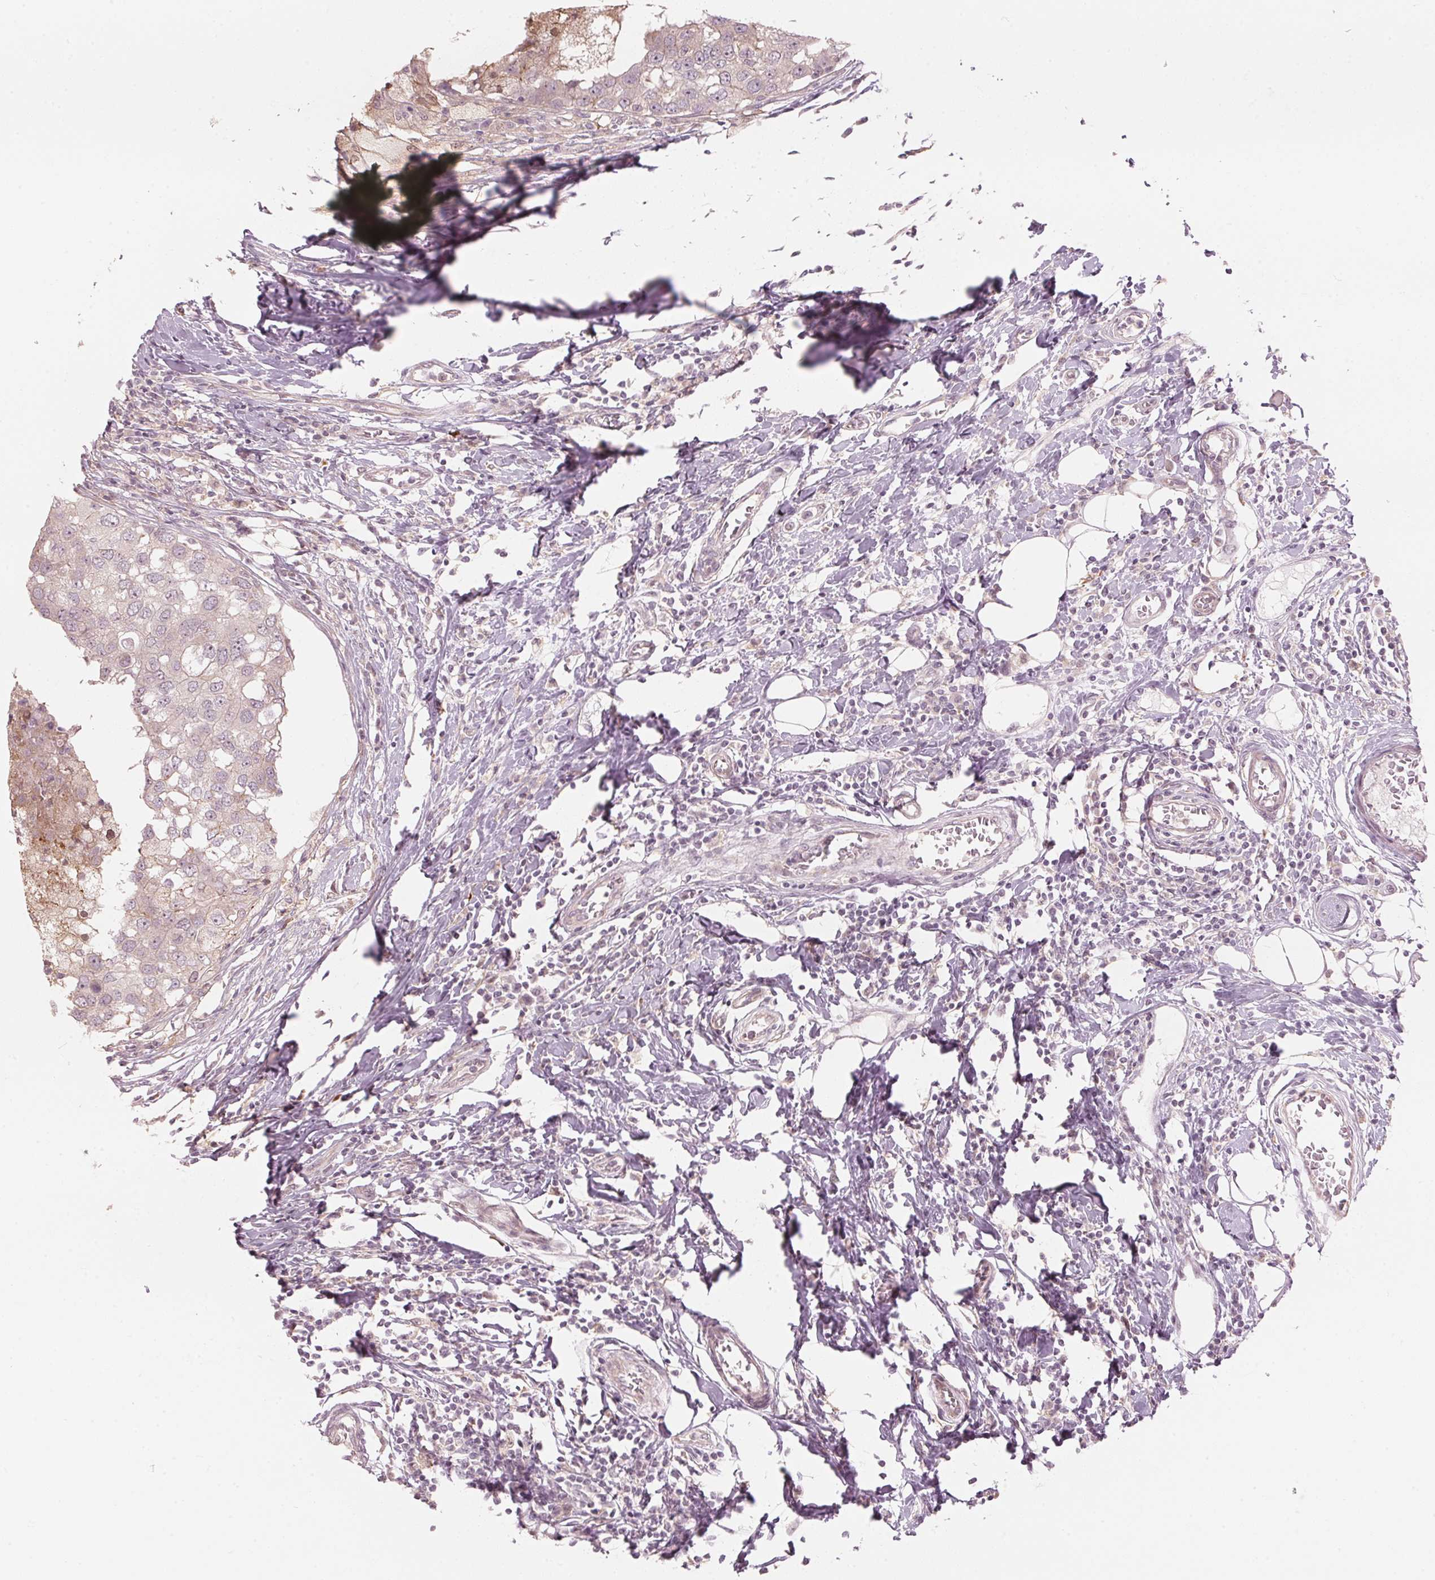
{"staining": {"intensity": "negative", "quantity": "none", "location": "none"}, "tissue": "breast cancer", "cell_type": "Tumor cells", "image_type": "cancer", "snomed": [{"axis": "morphology", "description": "Duct carcinoma"}, {"axis": "topography", "description": "Breast"}], "caption": "This is an immunohistochemistry (IHC) photomicrograph of human invasive ductal carcinoma (breast). There is no staining in tumor cells.", "gene": "TMED6", "patient": {"sex": "female", "age": 27}}